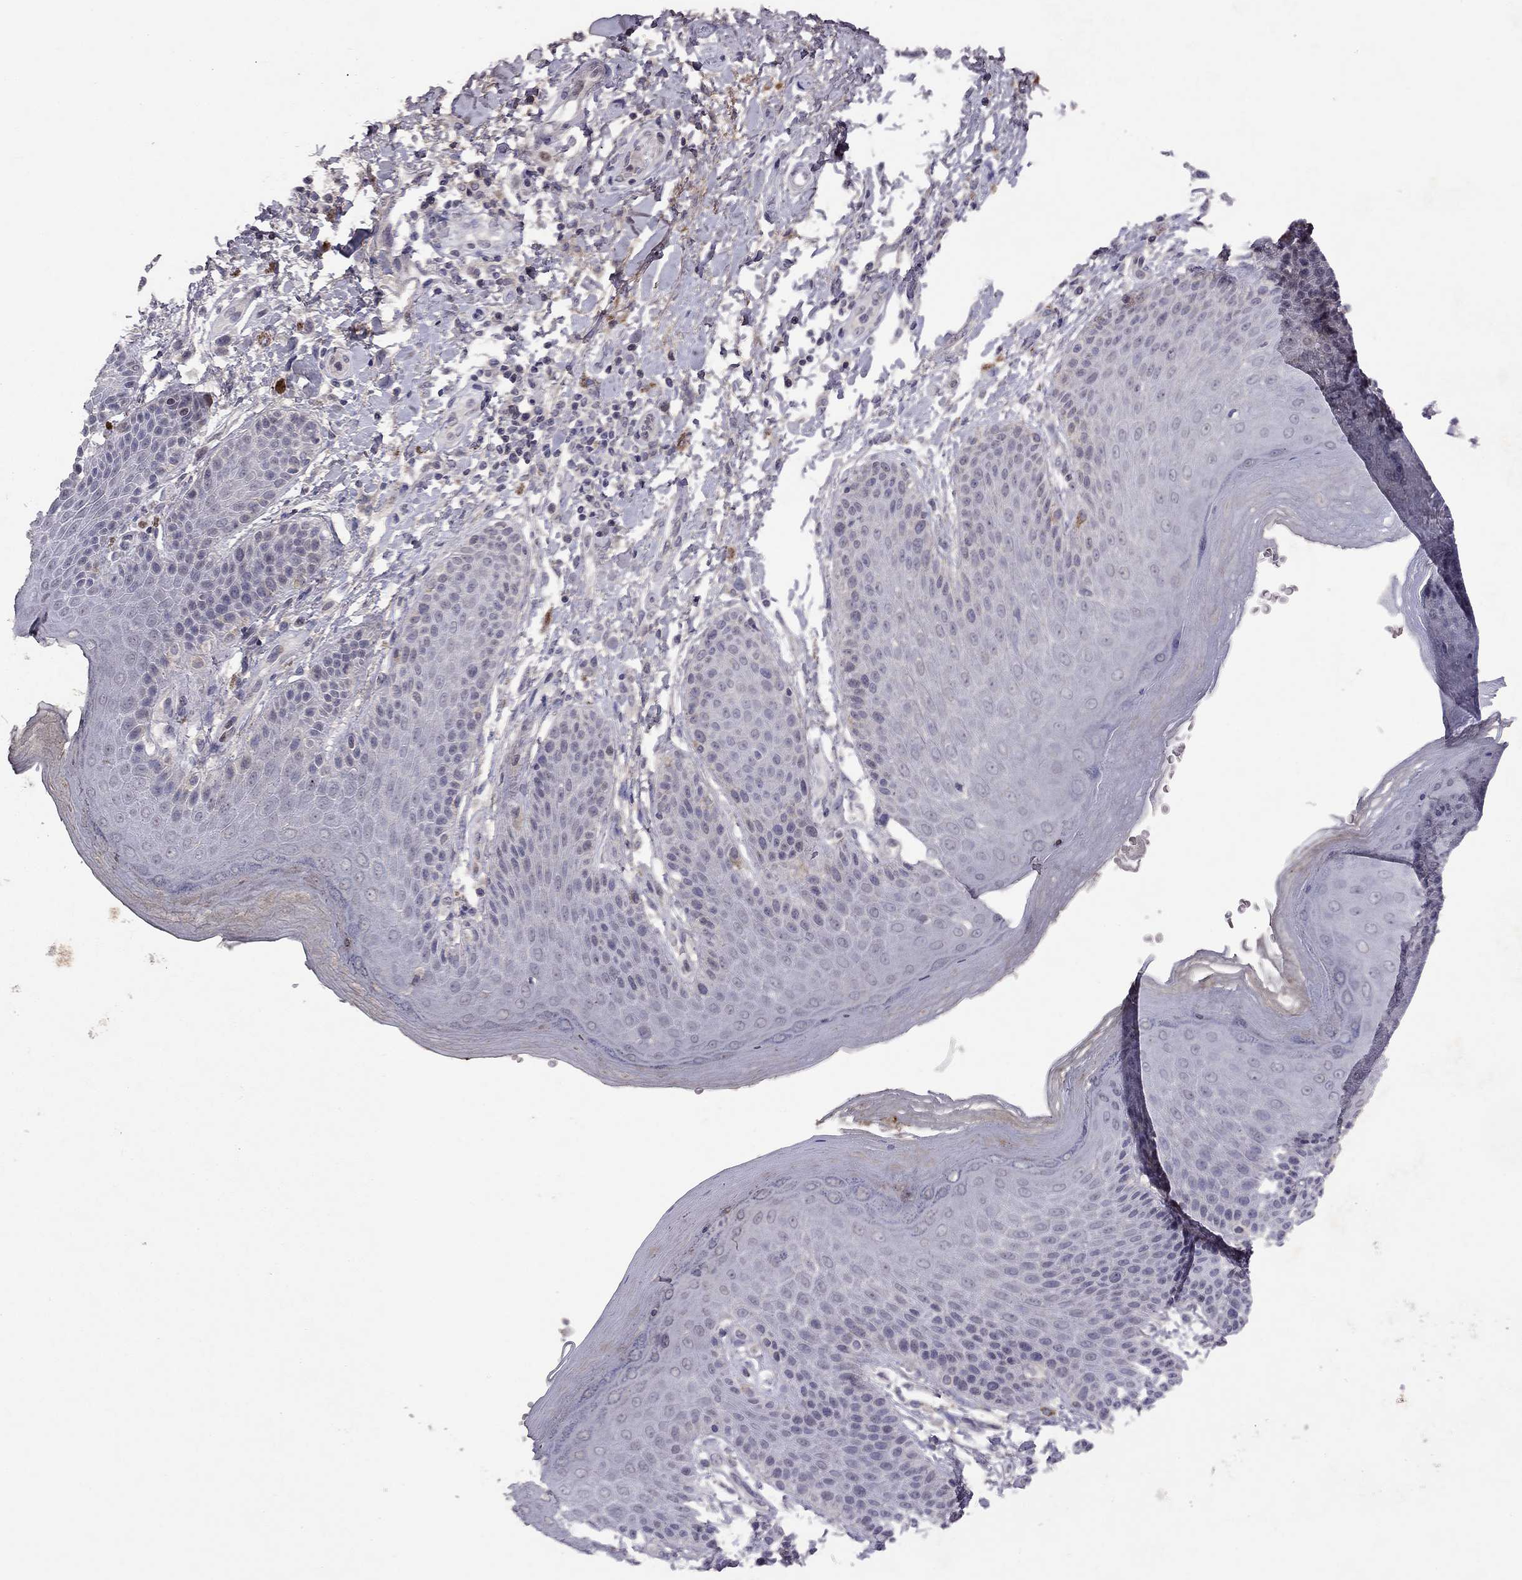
{"staining": {"intensity": "negative", "quantity": "none", "location": "none"}, "tissue": "skin", "cell_type": "Epidermal cells", "image_type": "normal", "snomed": [{"axis": "morphology", "description": "Normal tissue, NOS"}, {"axis": "topography", "description": "Peripheral nerve tissue"}], "caption": "High magnification brightfield microscopy of benign skin stained with DAB (brown) and counterstained with hematoxylin (blue): epidermal cells show no significant positivity.", "gene": "ESR2", "patient": {"sex": "male", "age": 51}}